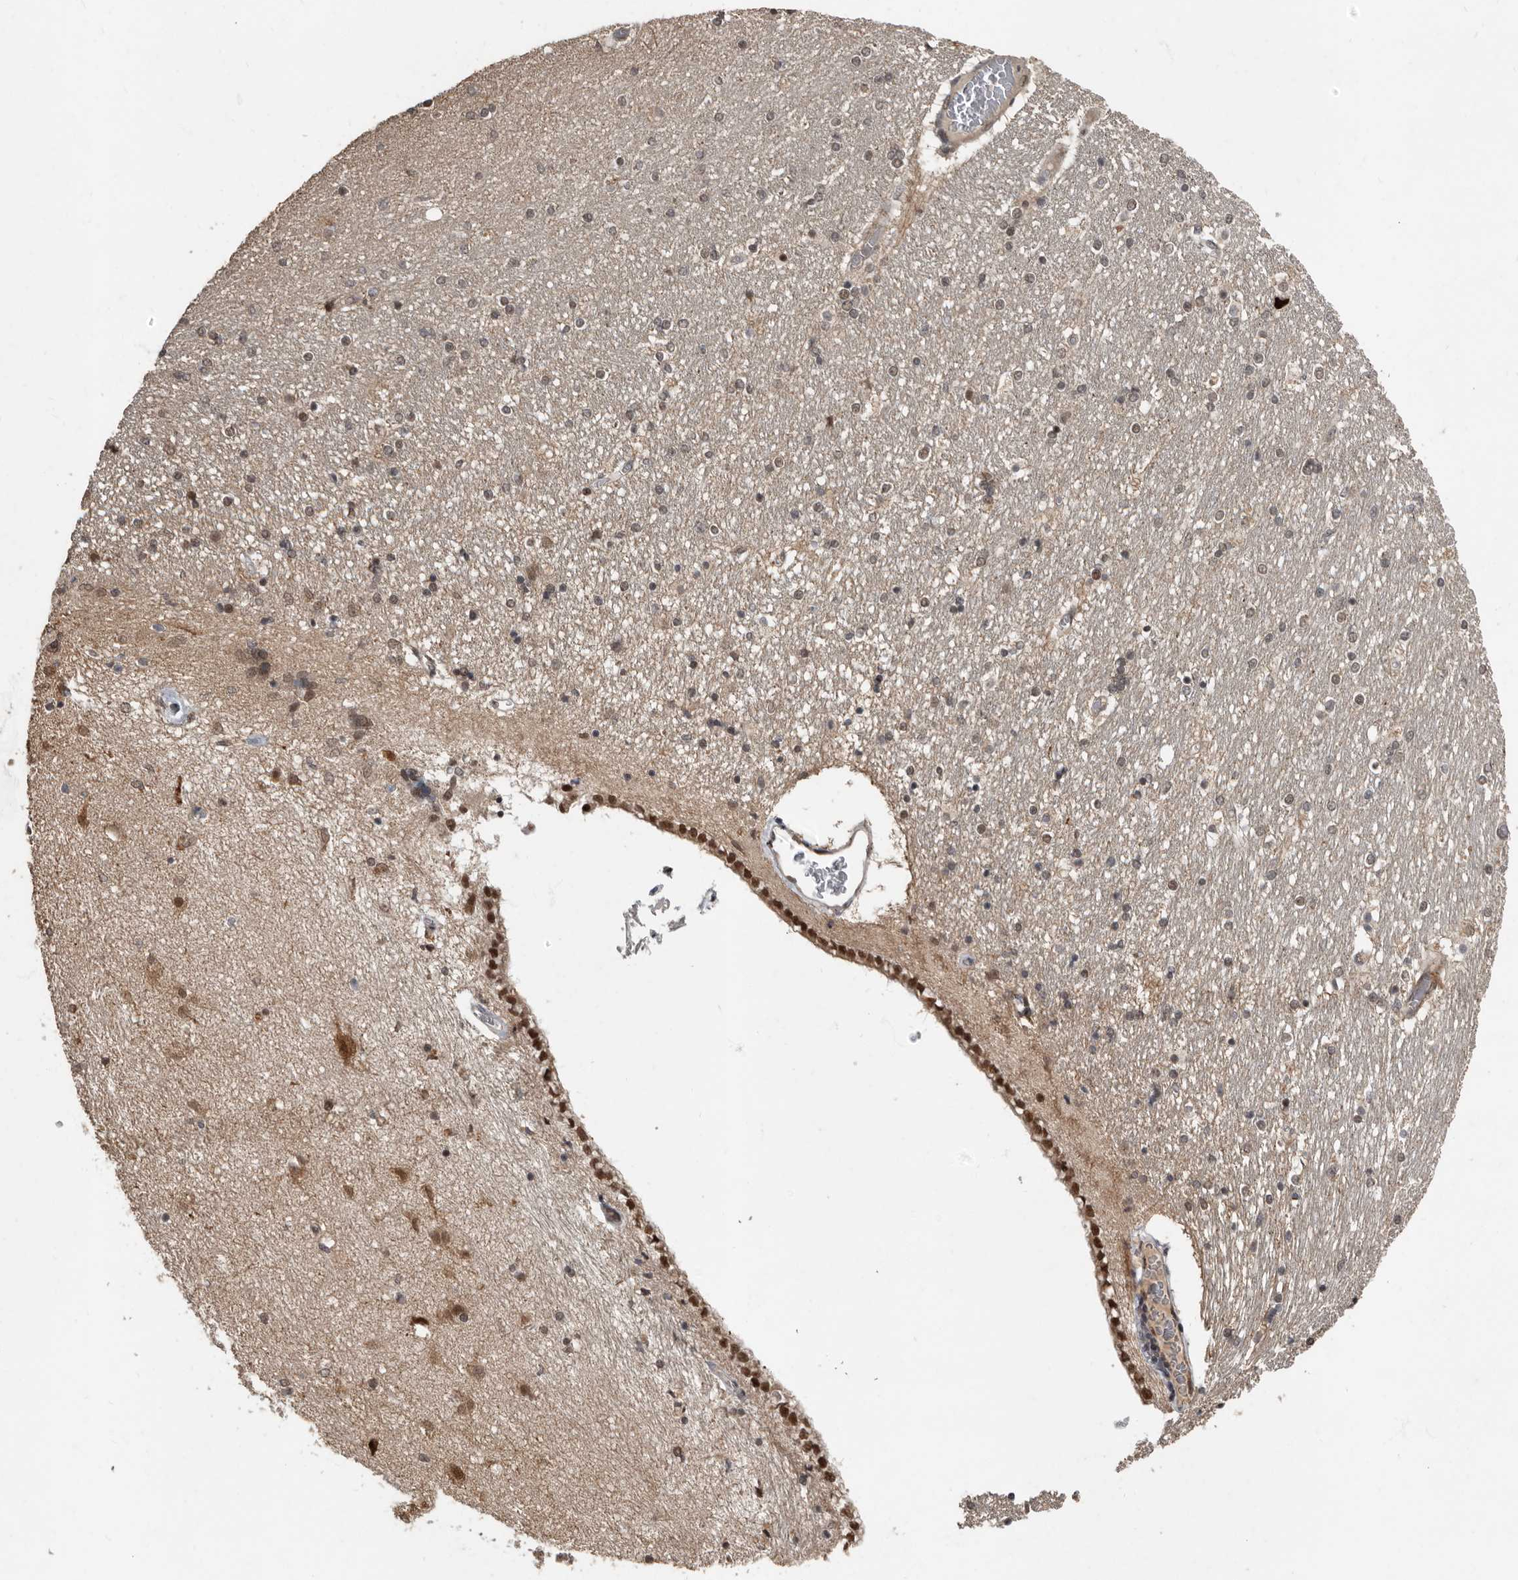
{"staining": {"intensity": "strong", "quantity": "<25%", "location": "nuclear"}, "tissue": "hippocampus", "cell_type": "Glial cells", "image_type": "normal", "snomed": [{"axis": "morphology", "description": "Normal tissue, NOS"}, {"axis": "topography", "description": "Hippocampus"}], "caption": "Strong nuclear positivity for a protein is seen in approximately <25% of glial cells of normal hippocampus using immunohistochemistry.", "gene": "LRGUK", "patient": {"sex": "female", "age": 54}}